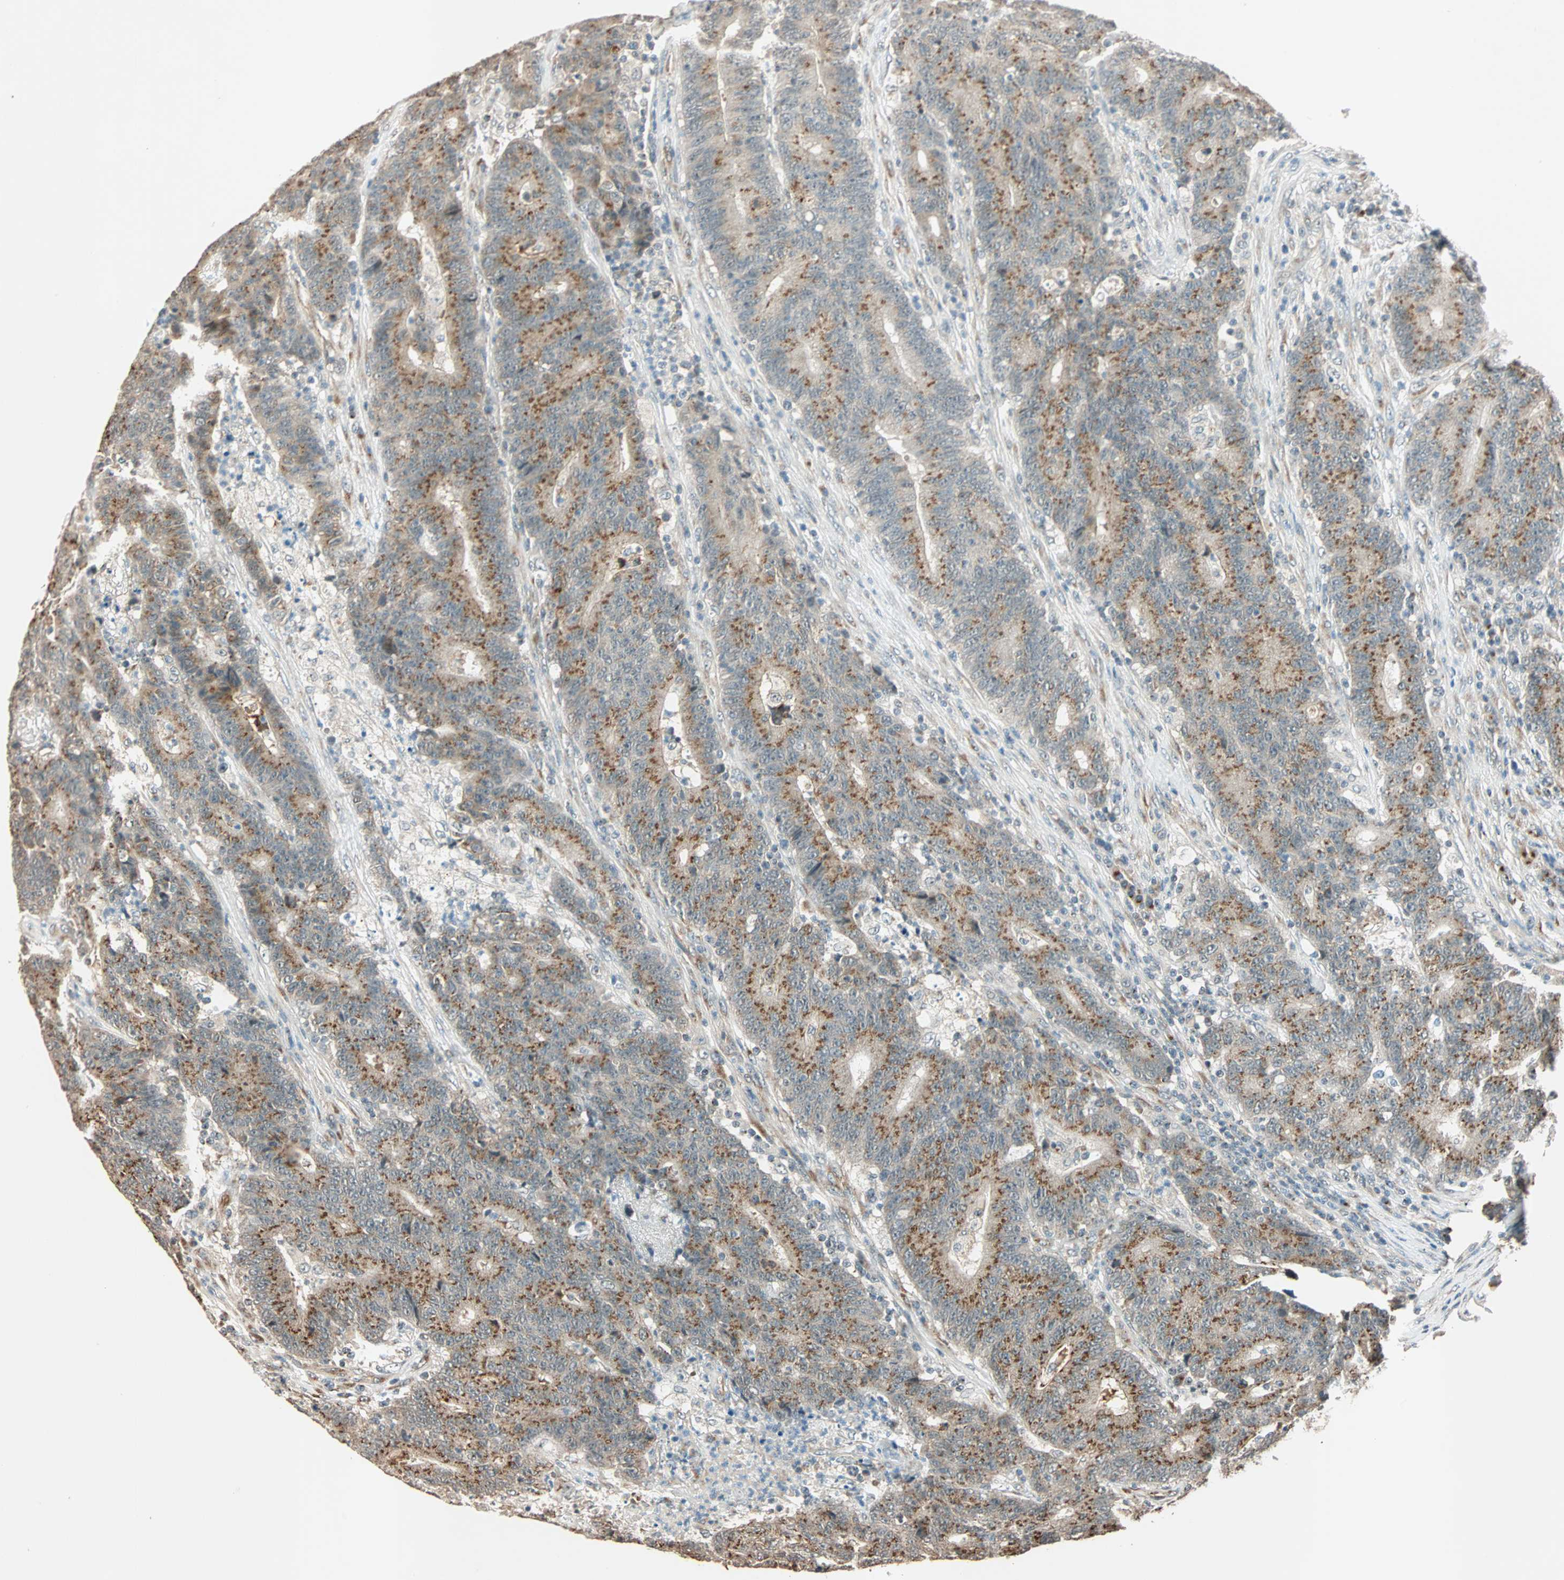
{"staining": {"intensity": "weak", "quantity": "25%-75%", "location": "cytoplasmic/membranous"}, "tissue": "colorectal cancer", "cell_type": "Tumor cells", "image_type": "cancer", "snomed": [{"axis": "morphology", "description": "Normal tissue, NOS"}, {"axis": "morphology", "description": "Adenocarcinoma, NOS"}, {"axis": "topography", "description": "Colon"}], "caption": "Protein expression analysis of colorectal adenocarcinoma exhibits weak cytoplasmic/membranous positivity in about 25%-75% of tumor cells. The staining is performed using DAB (3,3'-diaminobenzidine) brown chromogen to label protein expression. The nuclei are counter-stained blue using hematoxylin.", "gene": "PRDM2", "patient": {"sex": "female", "age": 75}}